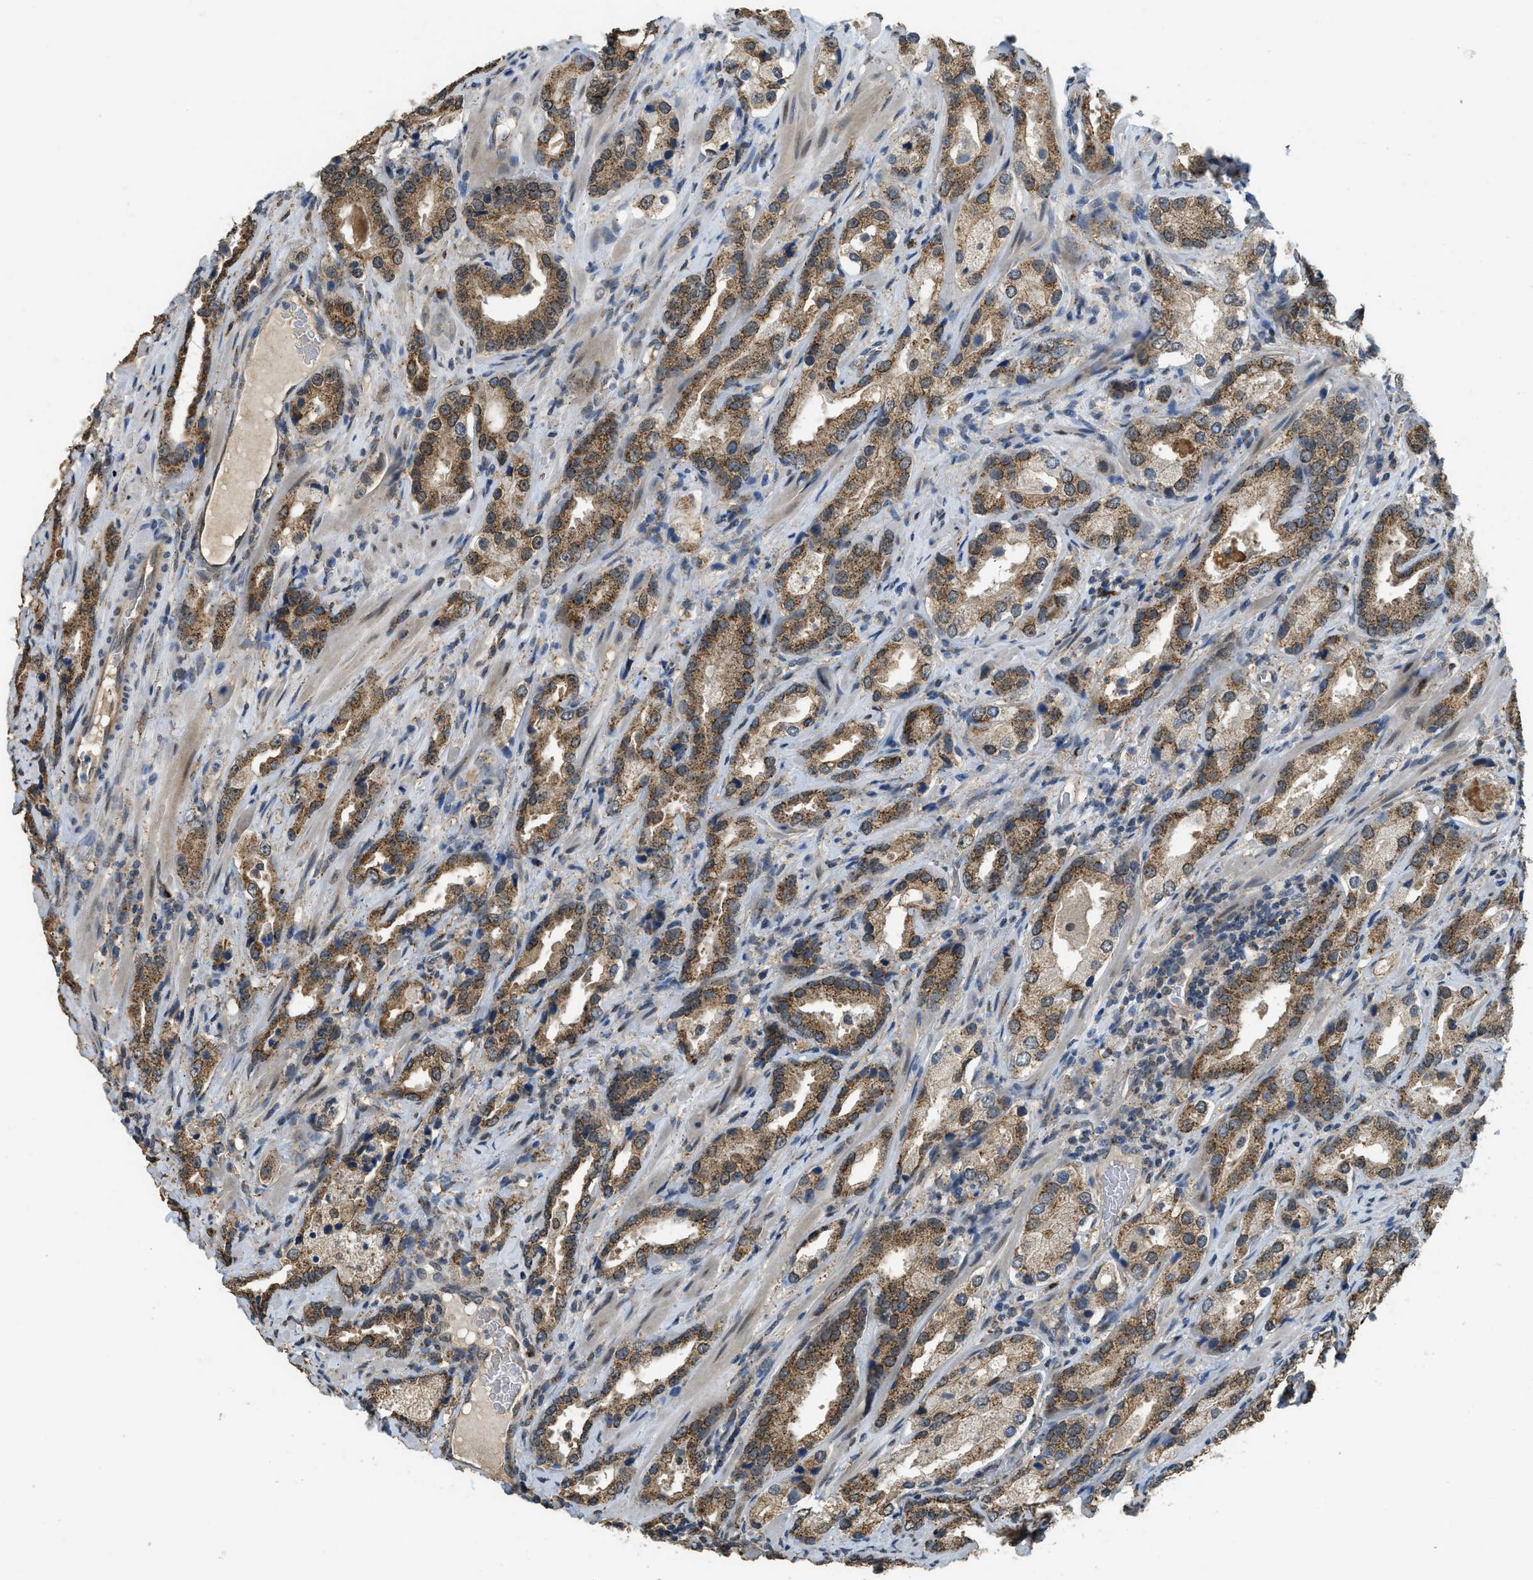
{"staining": {"intensity": "moderate", "quantity": ">75%", "location": "cytoplasmic/membranous"}, "tissue": "prostate cancer", "cell_type": "Tumor cells", "image_type": "cancer", "snomed": [{"axis": "morphology", "description": "Adenocarcinoma, High grade"}, {"axis": "topography", "description": "Prostate"}], "caption": "IHC (DAB (3,3'-diaminobenzidine)) staining of prostate cancer displays moderate cytoplasmic/membranous protein staining in about >75% of tumor cells. (Brightfield microscopy of DAB IHC at high magnification).", "gene": "IPO7", "patient": {"sex": "male", "age": 63}}